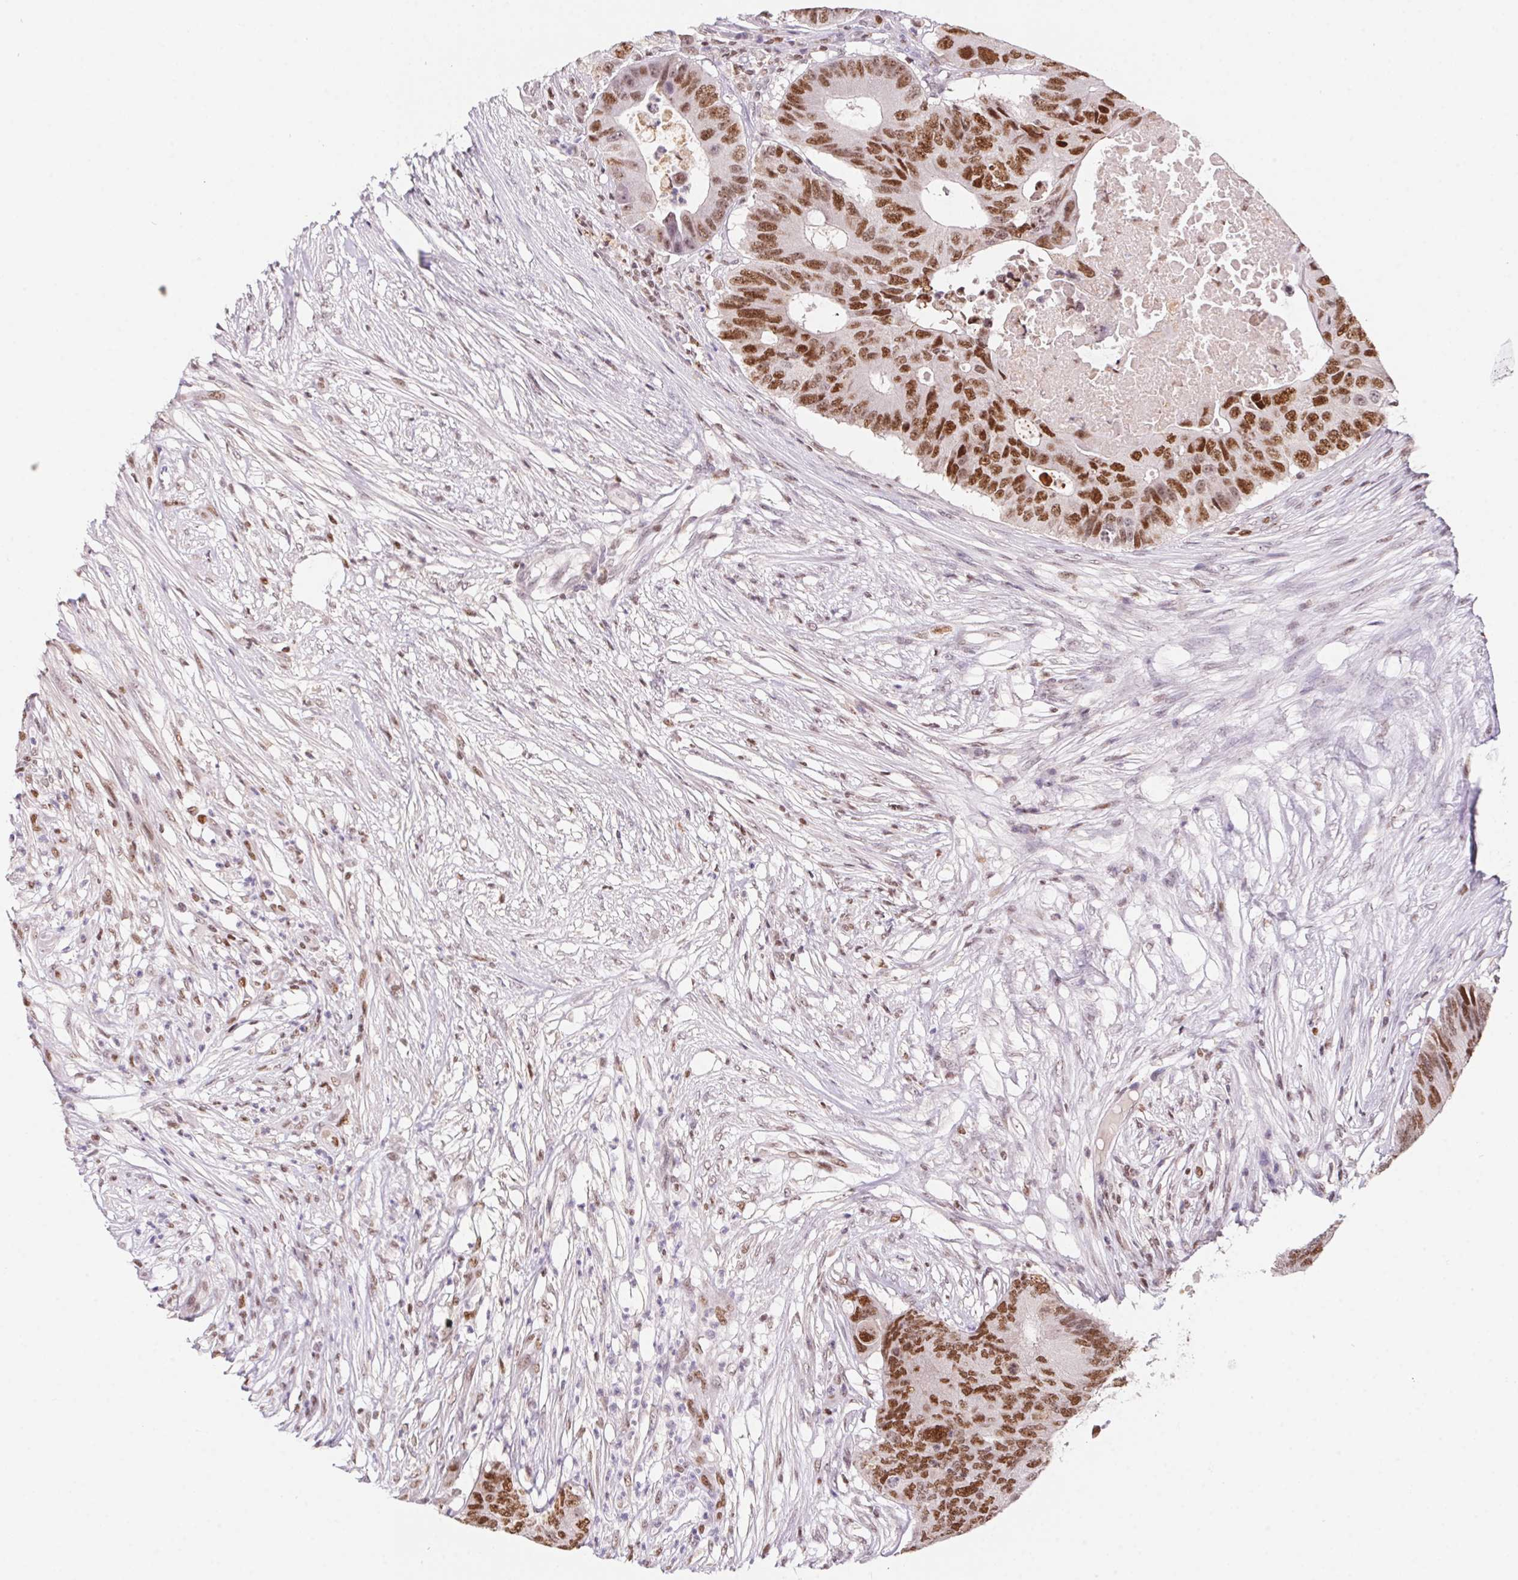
{"staining": {"intensity": "strong", "quantity": "25%-75%", "location": "nuclear"}, "tissue": "colorectal cancer", "cell_type": "Tumor cells", "image_type": "cancer", "snomed": [{"axis": "morphology", "description": "Adenocarcinoma, NOS"}, {"axis": "topography", "description": "Colon"}], "caption": "DAB immunohistochemical staining of human adenocarcinoma (colorectal) exhibits strong nuclear protein positivity in approximately 25%-75% of tumor cells.", "gene": "POLD3", "patient": {"sex": "male", "age": 71}}